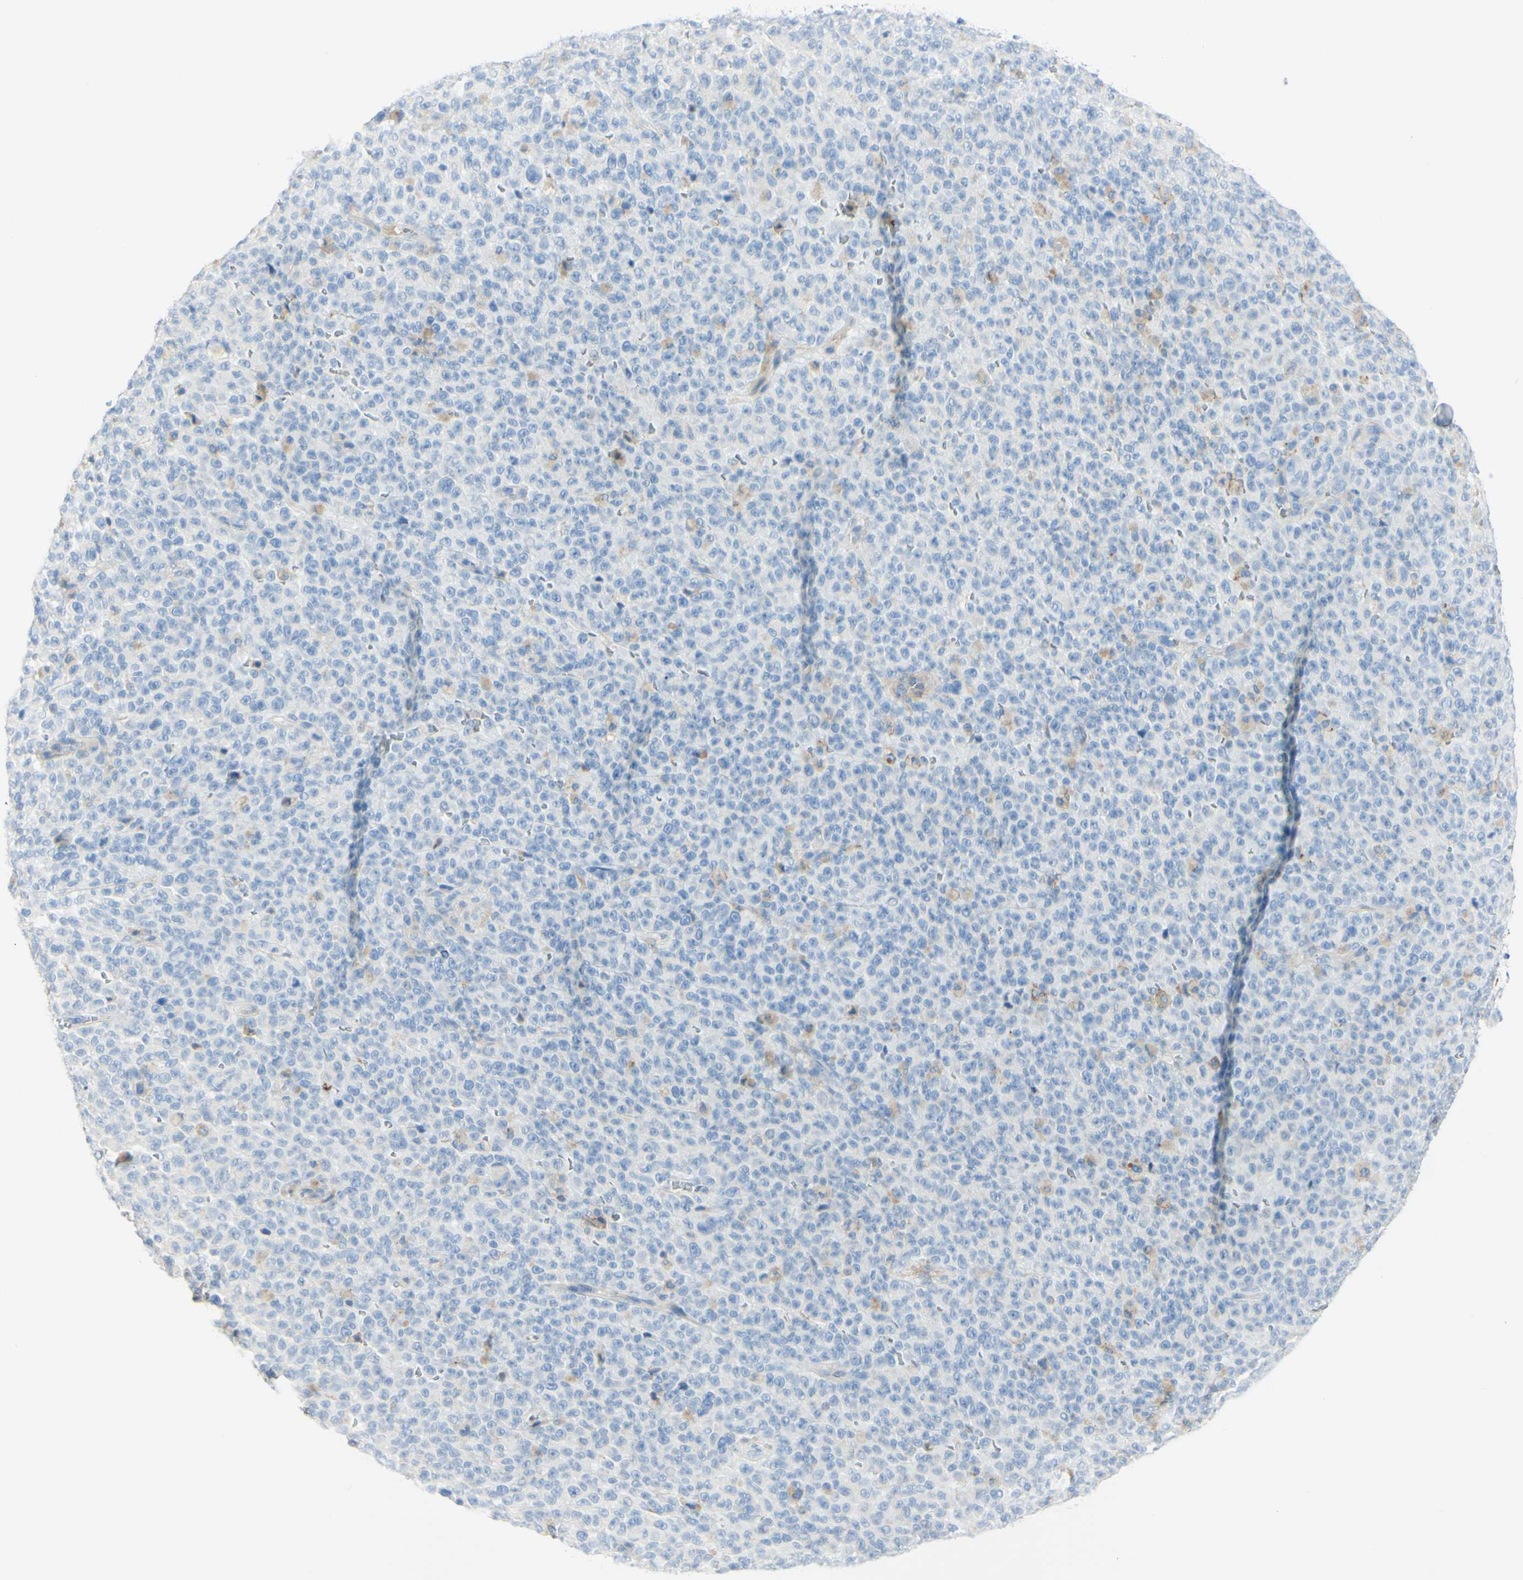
{"staining": {"intensity": "negative", "quantity": "none", "location": "none"}, "tissue": "melanoma", "cell_type": "Tumor cells", "image_type": "cancer", "snomed": [{"axis": "morphology", "description": "Malignant melanoma, NOS"}, {"axis": "topography", "description": "Skin"}], "caption": "The photomicrograph shows no staining of tumor cells in melanoma.", "gene": "ALCAM", "patient": {"sex": "female", "age": 82}}